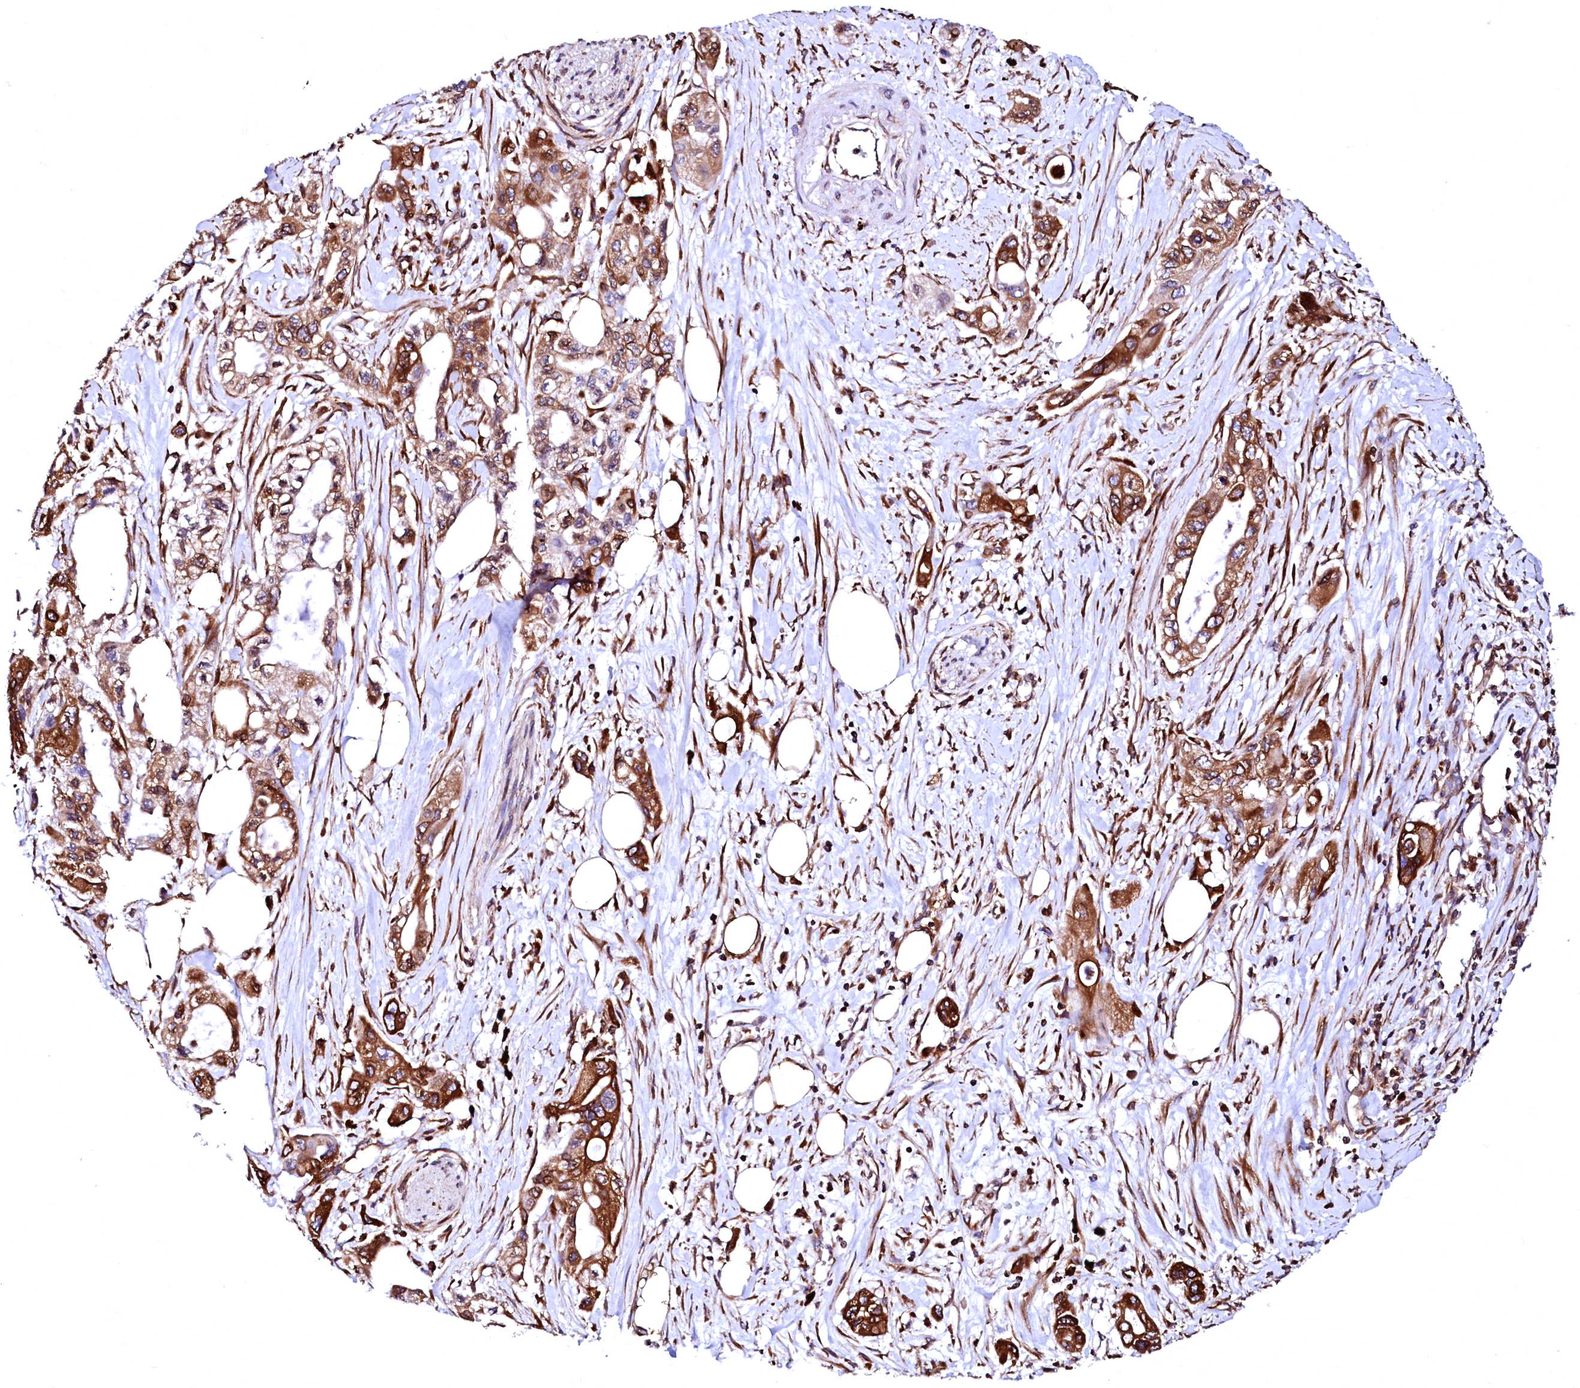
{"staining": {"intensity": "strong", "quantity": ">75%", "location": "cytoplasmic/membranous"}, "tissue": "pancreatic cancer", "cell_type": "Tumor cells", "image_type": "cancer", "snomed": [{"axis": "morphology", "description": "Adenocarcinoma, NOS"}, {"axis": "topography", "description": "Pancreas"}], "caption": "There is high levels of strong cytoplasmic/membranous staining in tumor cells of pancreatic adenocarcinoma, as demonstrated by immunohistochemical staining (brown color).", "gene": "DERL1", "patient": {"sex": "male", "age": 75}}